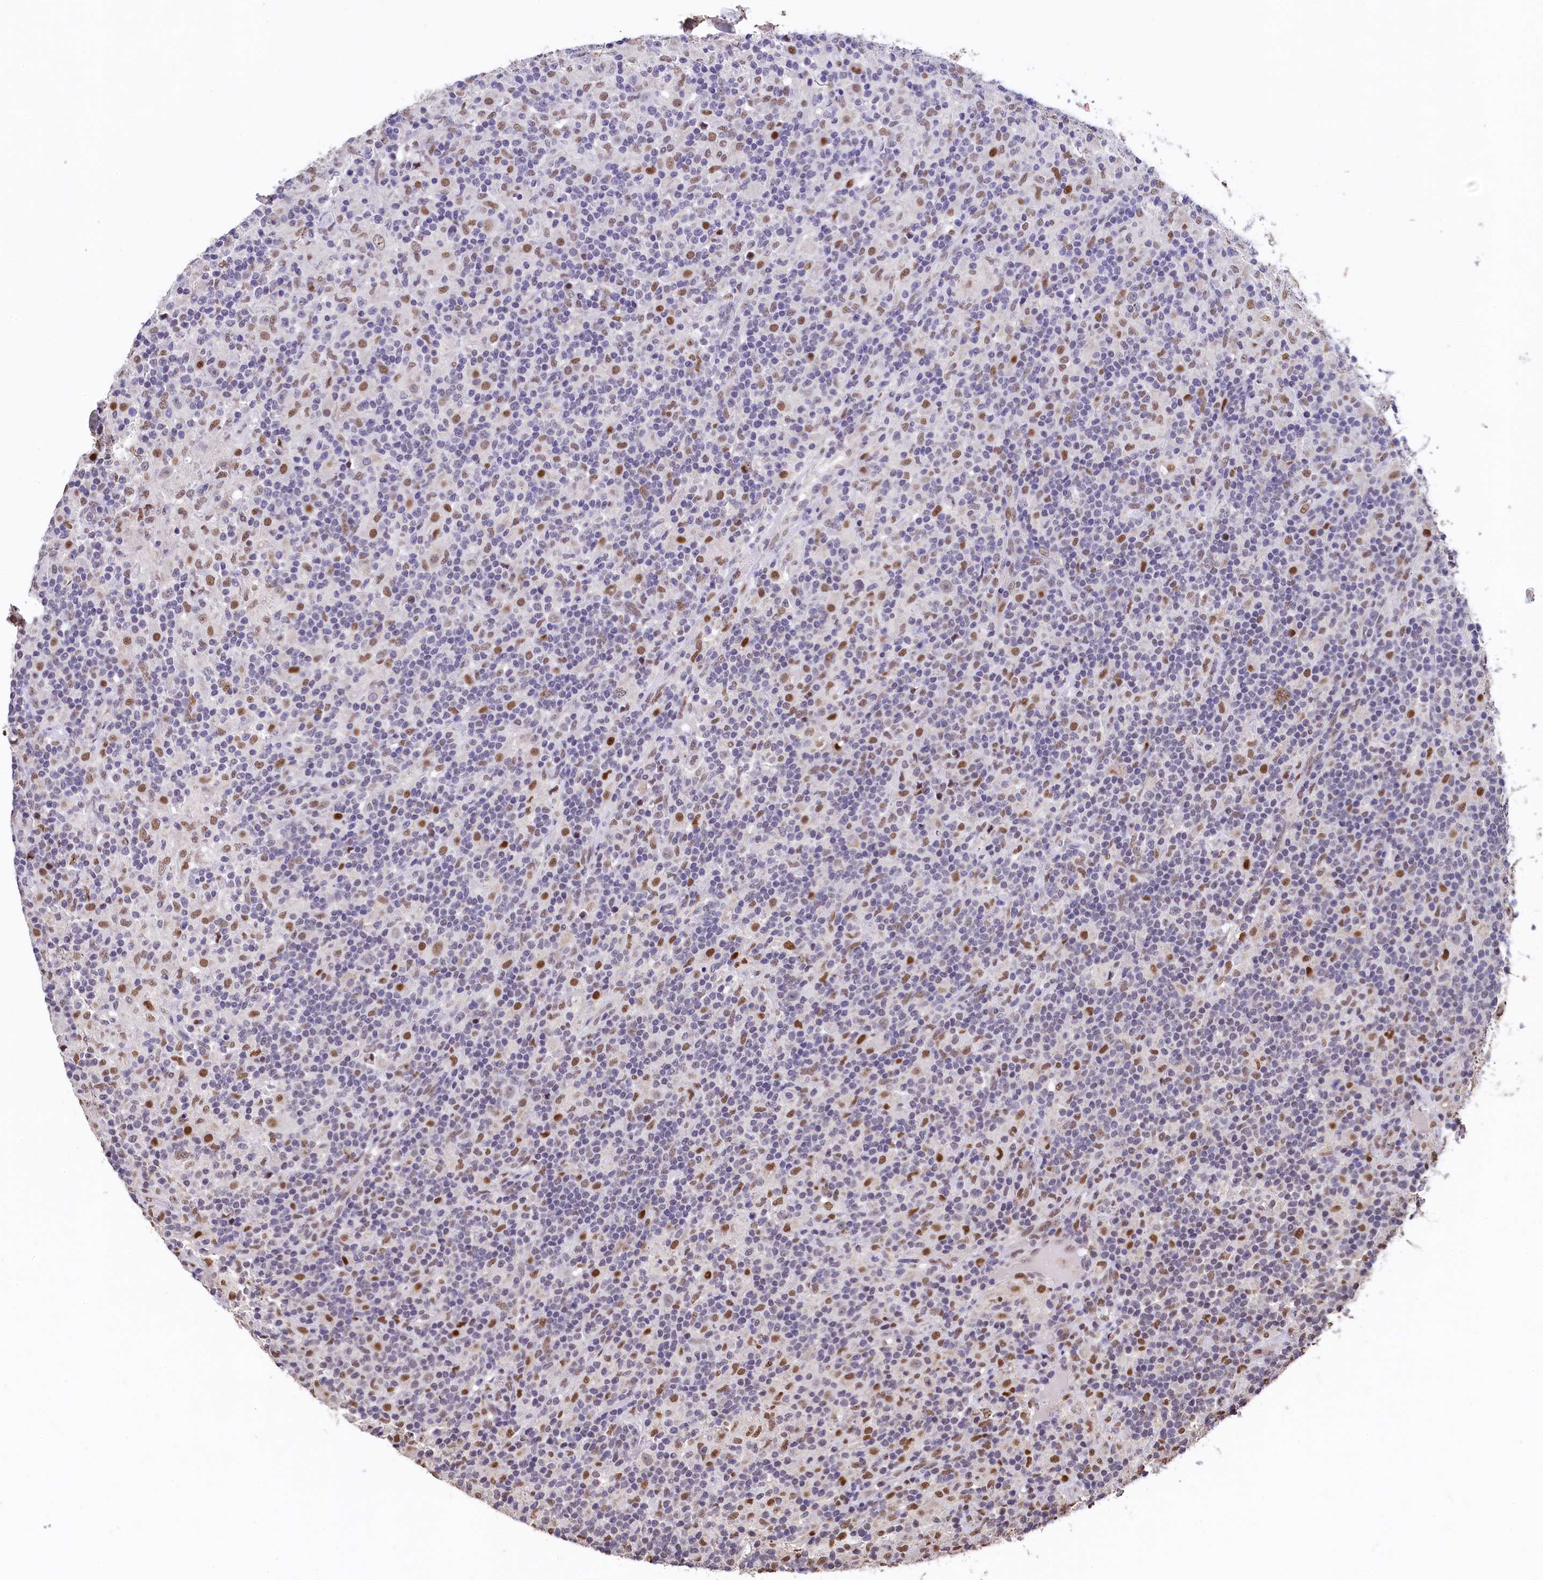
{"staining": {"intensity": "weak", "quantity": "25%-75%", "location": "nuclear"}, "tissue": "lymphoma", "cell_type": "Tumor cells", "image_type": "cancer", "snomed": [{"axis": "morphology", "description": "Hodgkin's disease, NOS"}, {"axis": "topography", "description": "Lymph node"}], "caption": "An image of lymphoma stained for a protein demonstrates weak nuclear brown staining in tumor cells.", "gene": "HECTD4", "patient": {"sex": "male", "age": 70}}